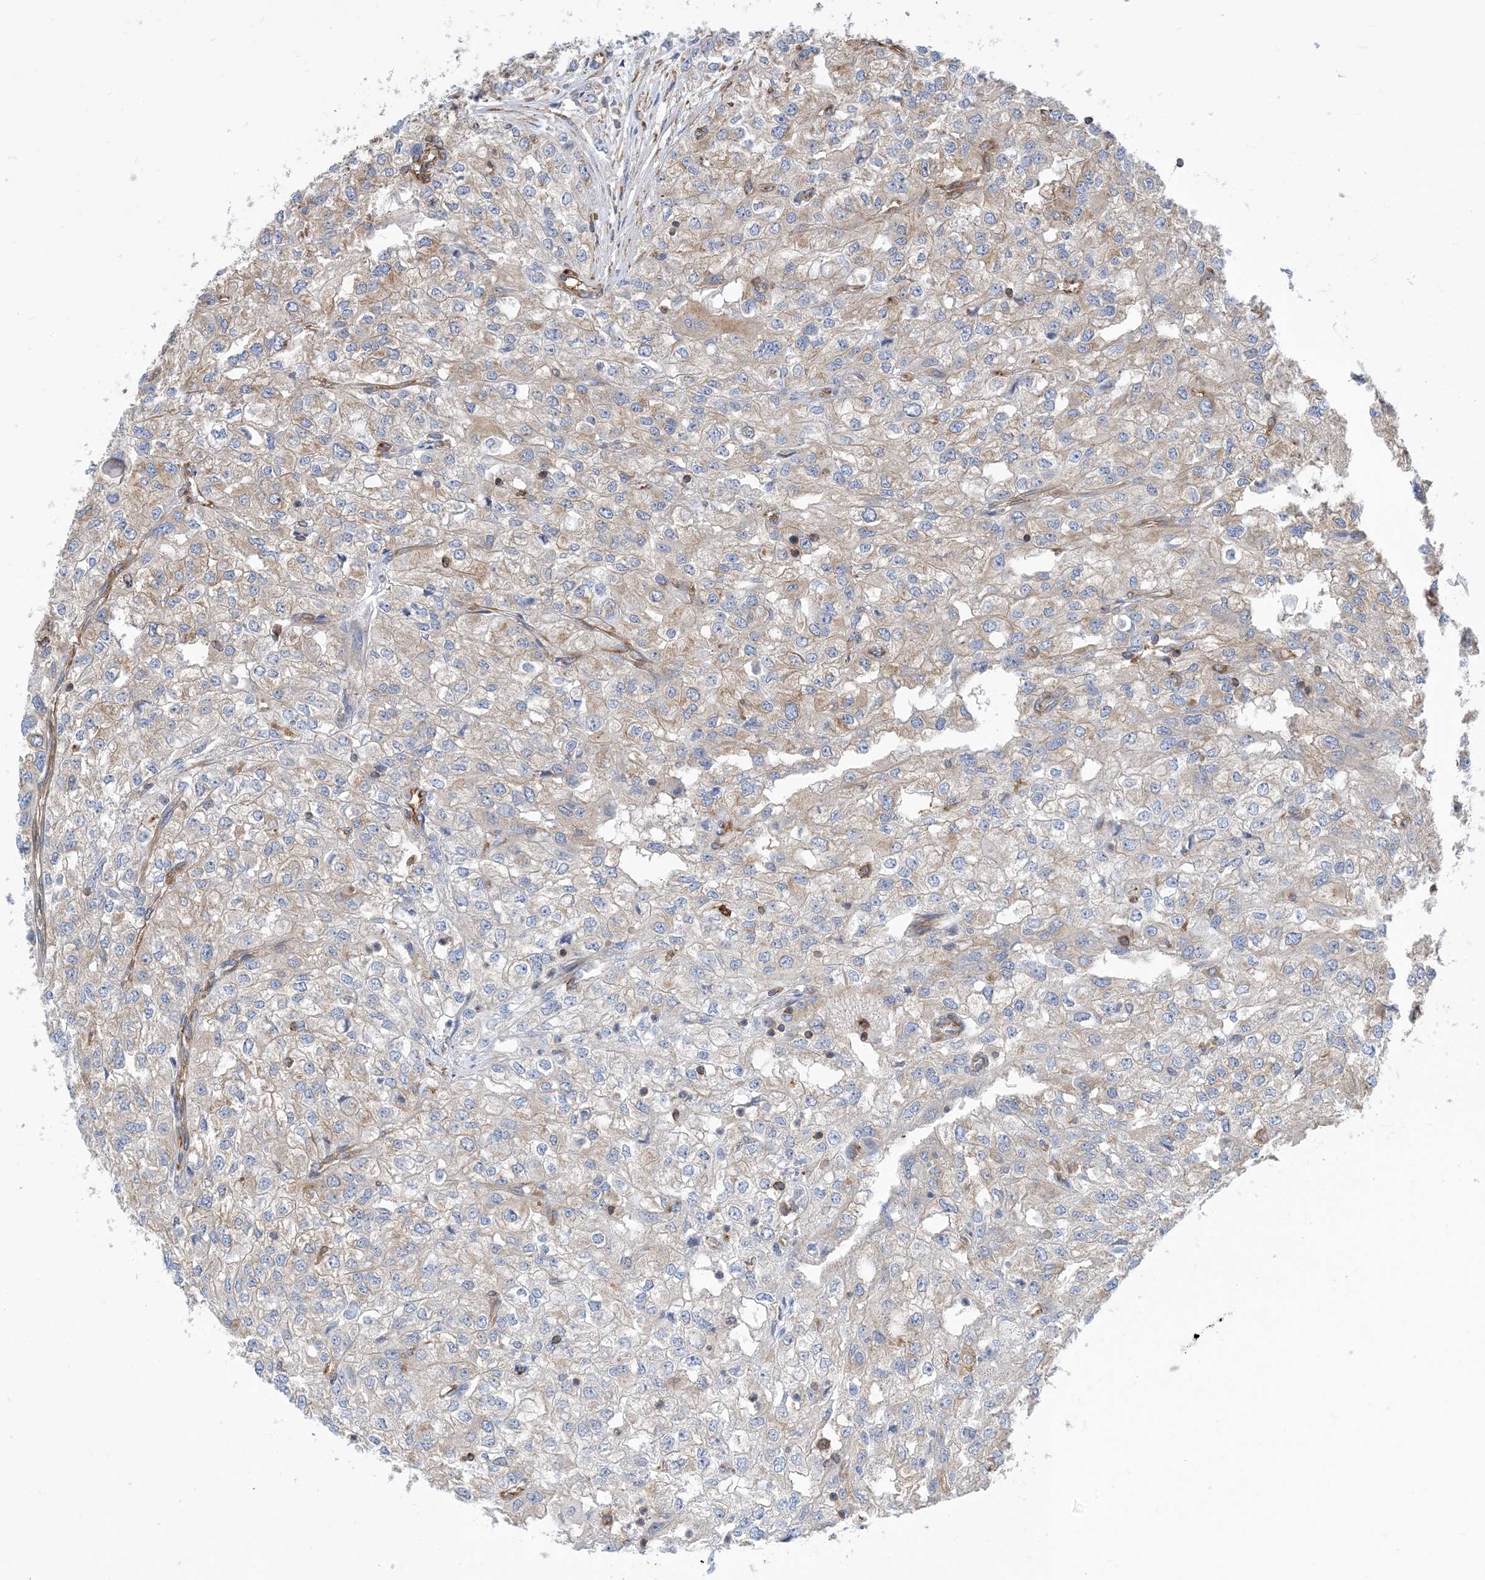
{"staining": {"intensity": "weak", "quantity": "25%-75%", "location": "cytoplasmic/membranous"}, "tissue": "renal cancer", "cell_type": "Tumor cells", "image_type": "cancer", "snomed": [{"axis": "morphology", "description": "Adenocarcinoma, NOS"}, {"axis": "topography", "description": "Kidney"}], "caption": "A micrograph showing weak cytoplasmic/membranous positivity in approximately 25%-75% of tumor cells in renal cancer (adenocarcinoma), as visualized by brown immunohistochemical staining.", "gene": "DYNC1LI1", "patient": {"sex": "female", "age": 54}}